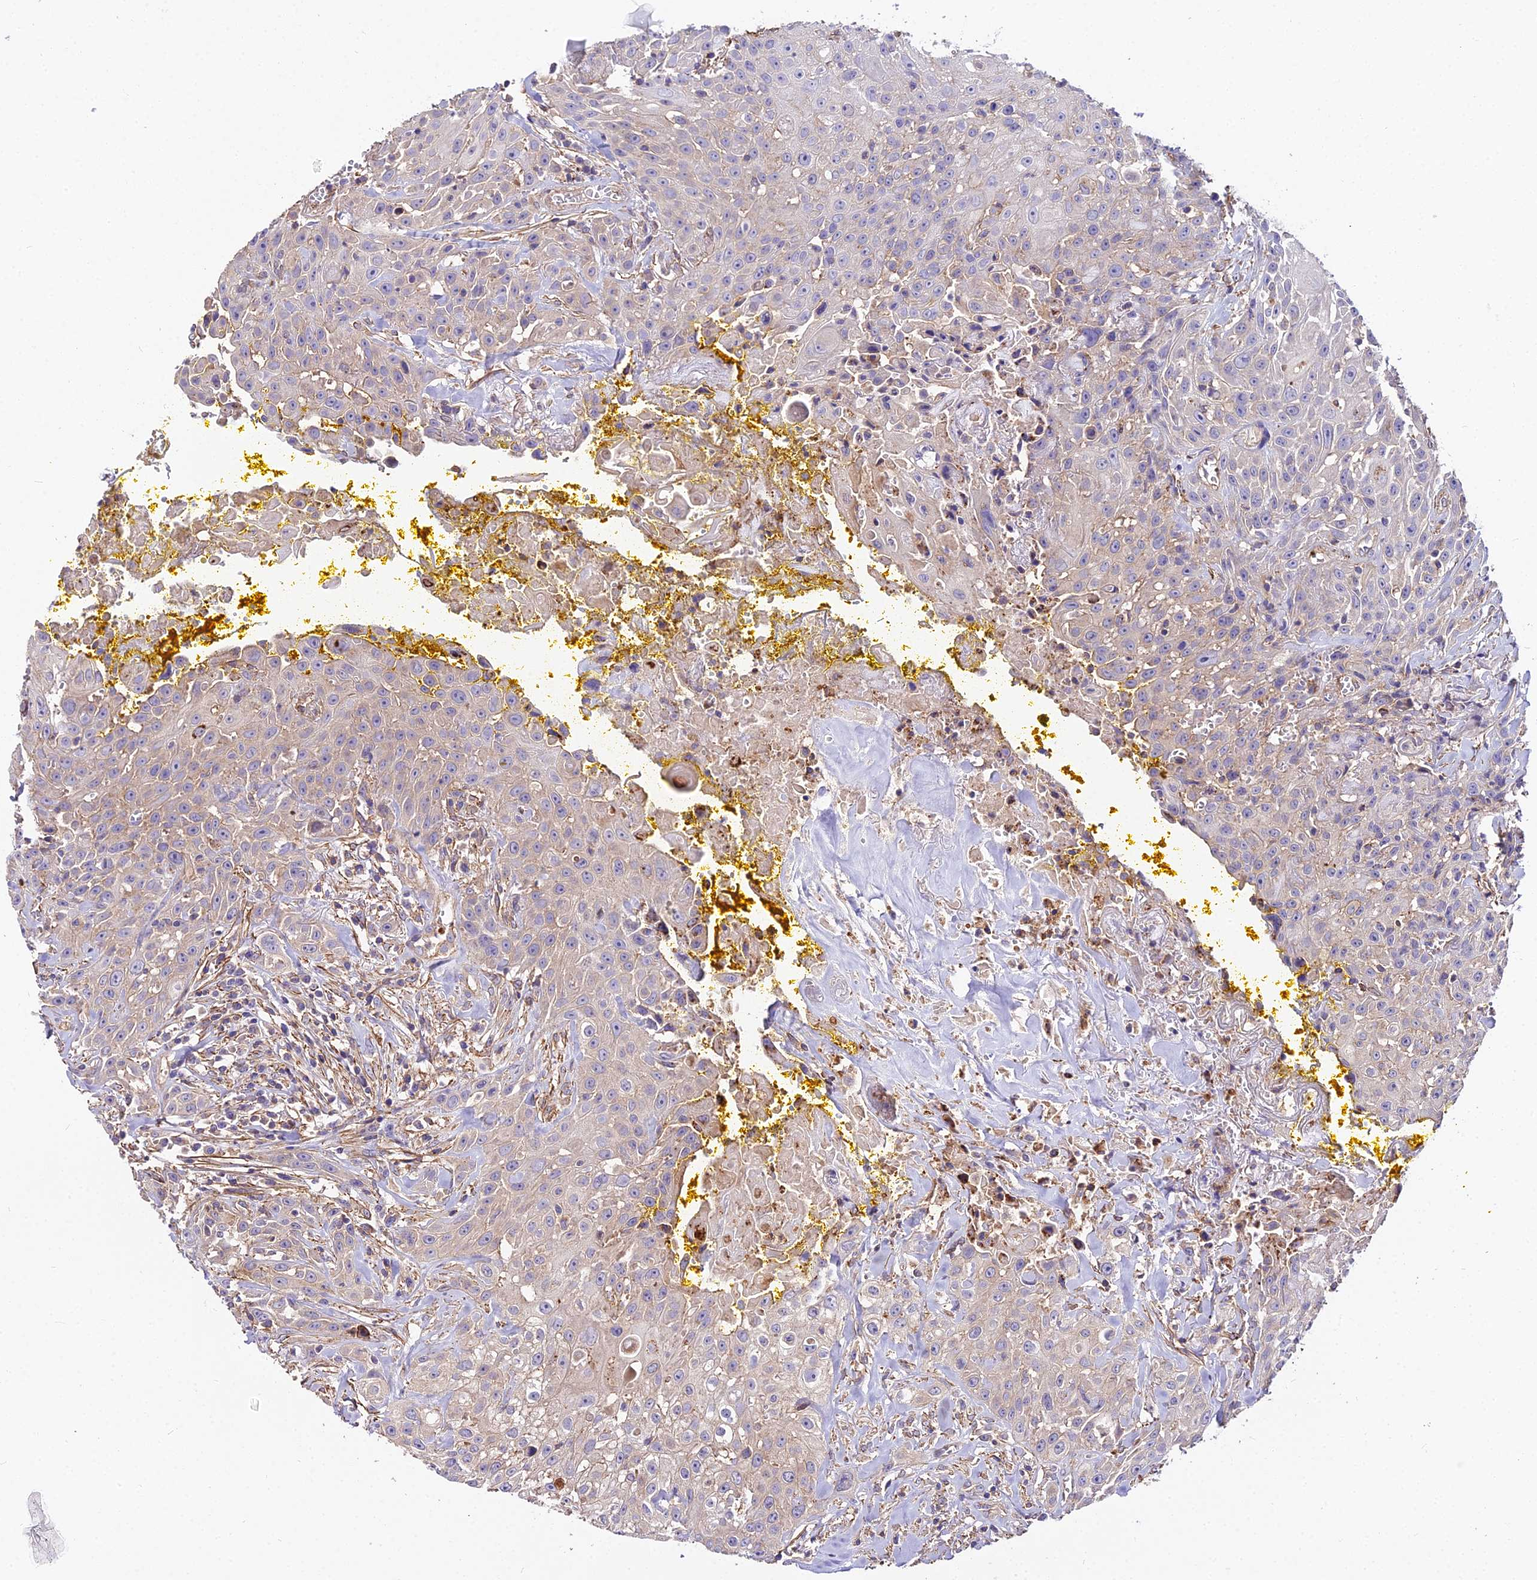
{"staining": {"intensity": "negative", "quantity": "none", "location": "none"}, "tissue": "head and neck cancer", "cell_type": "Tumor cells", "image_type": "cancer", "snomed": [{"axis": "morphology", "description": "Squamous cell carcinoma, NOS"}, {"axis": "topography", "description": "Oral tissue"}, {"axis": "topography", "description": "Head-Neck"}], "caption": "An image of human squamous cell carcinoma (head and neck) is negative for staining in tumor cells.", "gene": "GLYAT", "patient": {"sex": "female", "age": 82}}